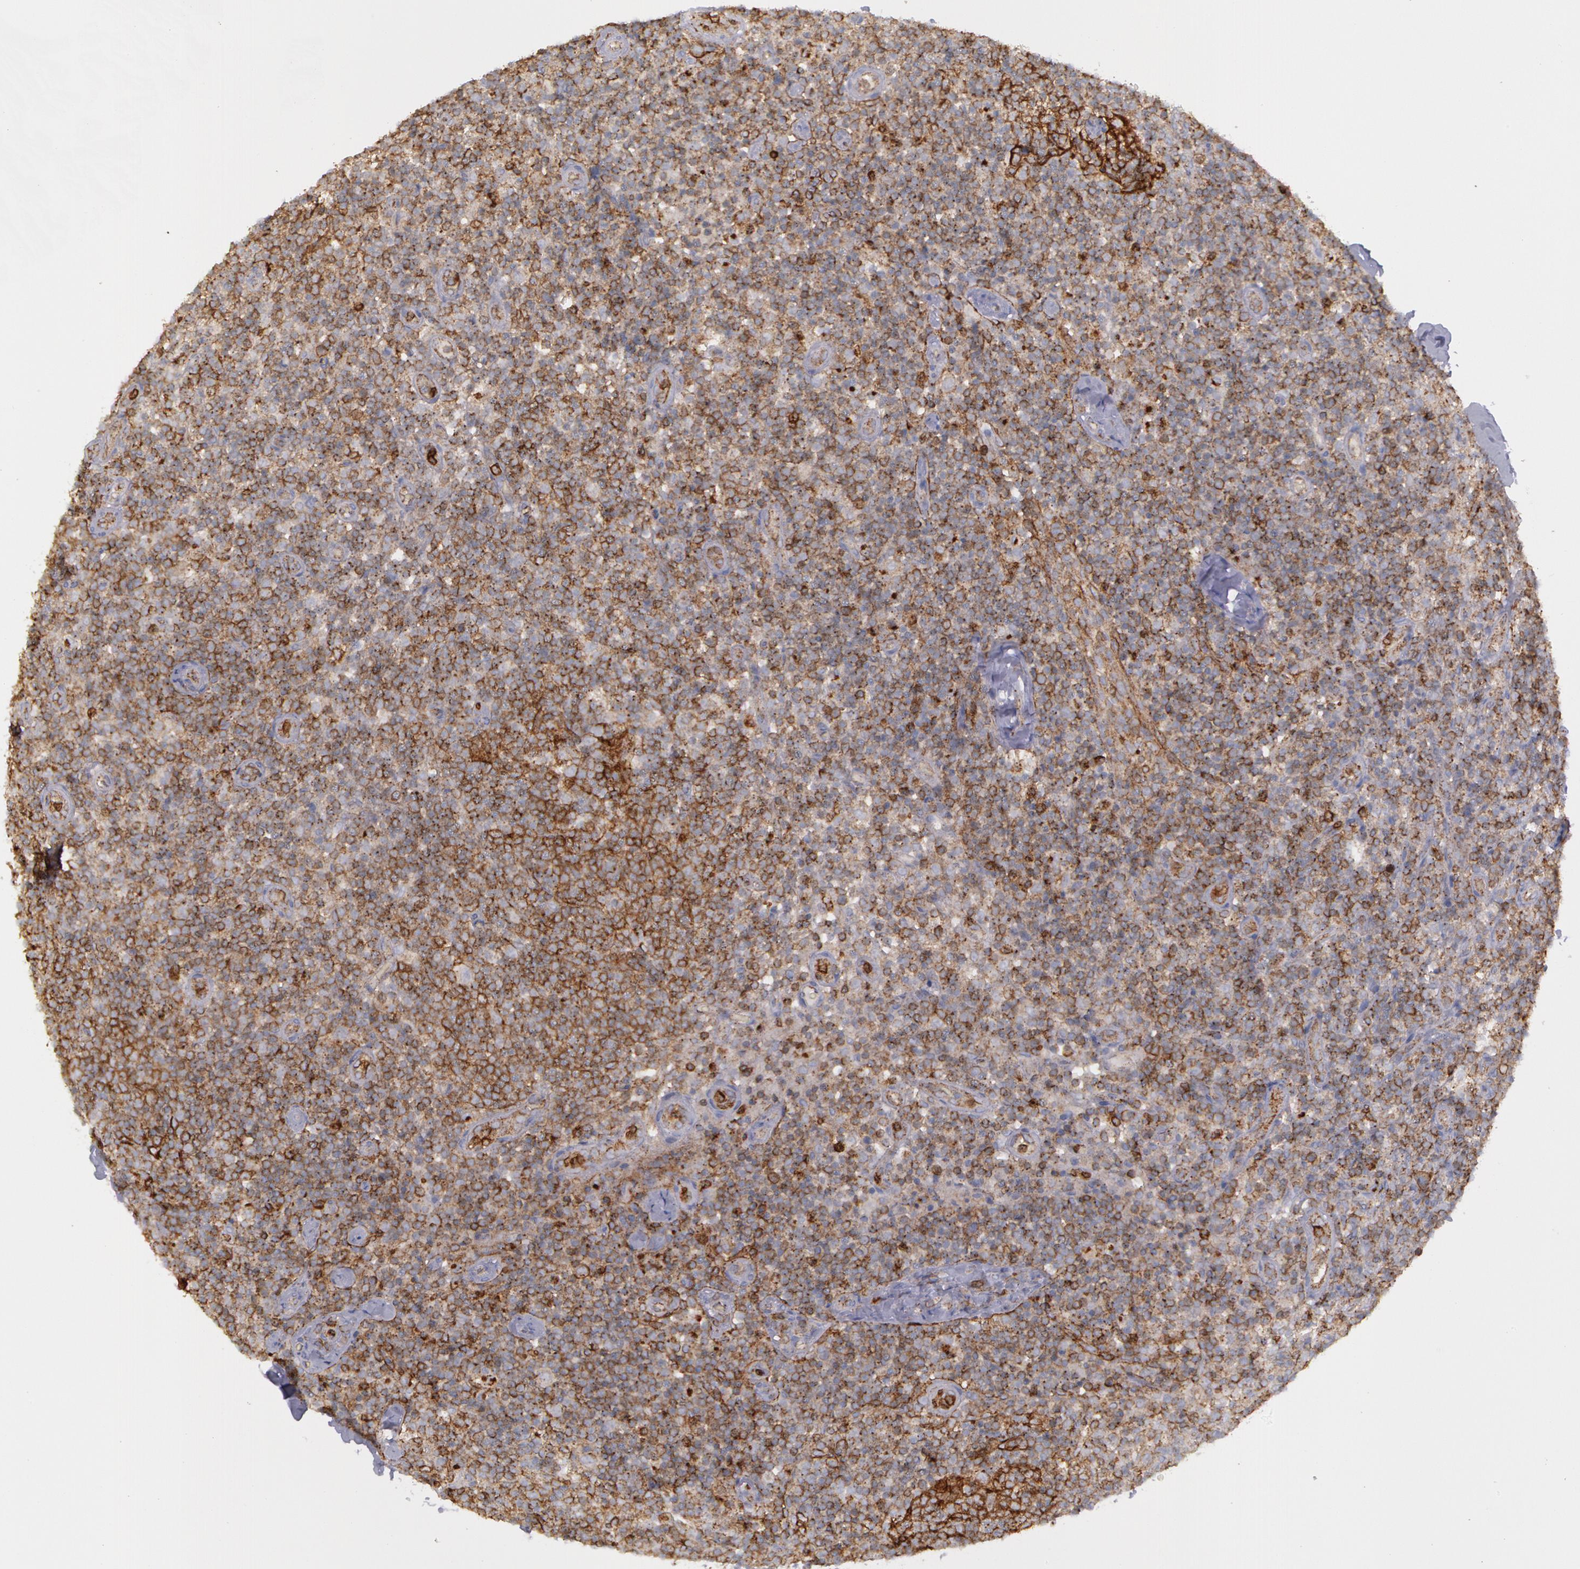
{"staining": {"intensity": "strong", "quantity": ">75%", "location": "cytoplasmic/membranous"}, "tissue": "lymph node", "cell_type": "Germinal center cells", "image_type": "normal", "snomed": [{"axis": "morphology", "description": "Normal tissue, NOS"}, {"axis": "morphology", "description": "Inflammation, NOS"}, {"axis": "topography", "description": "Lymph node"}], "caption": "Immunohistochemical staining of normal lymph node shows >75% levels of strong cytoplasmic/membranous protein expression in about >75% of germinal center cells. The protein of interest is shown in brown color, while the nuclei are stained blue.", "gene": "FLOT2", "patient": {"sex": "male", "age": 46}}